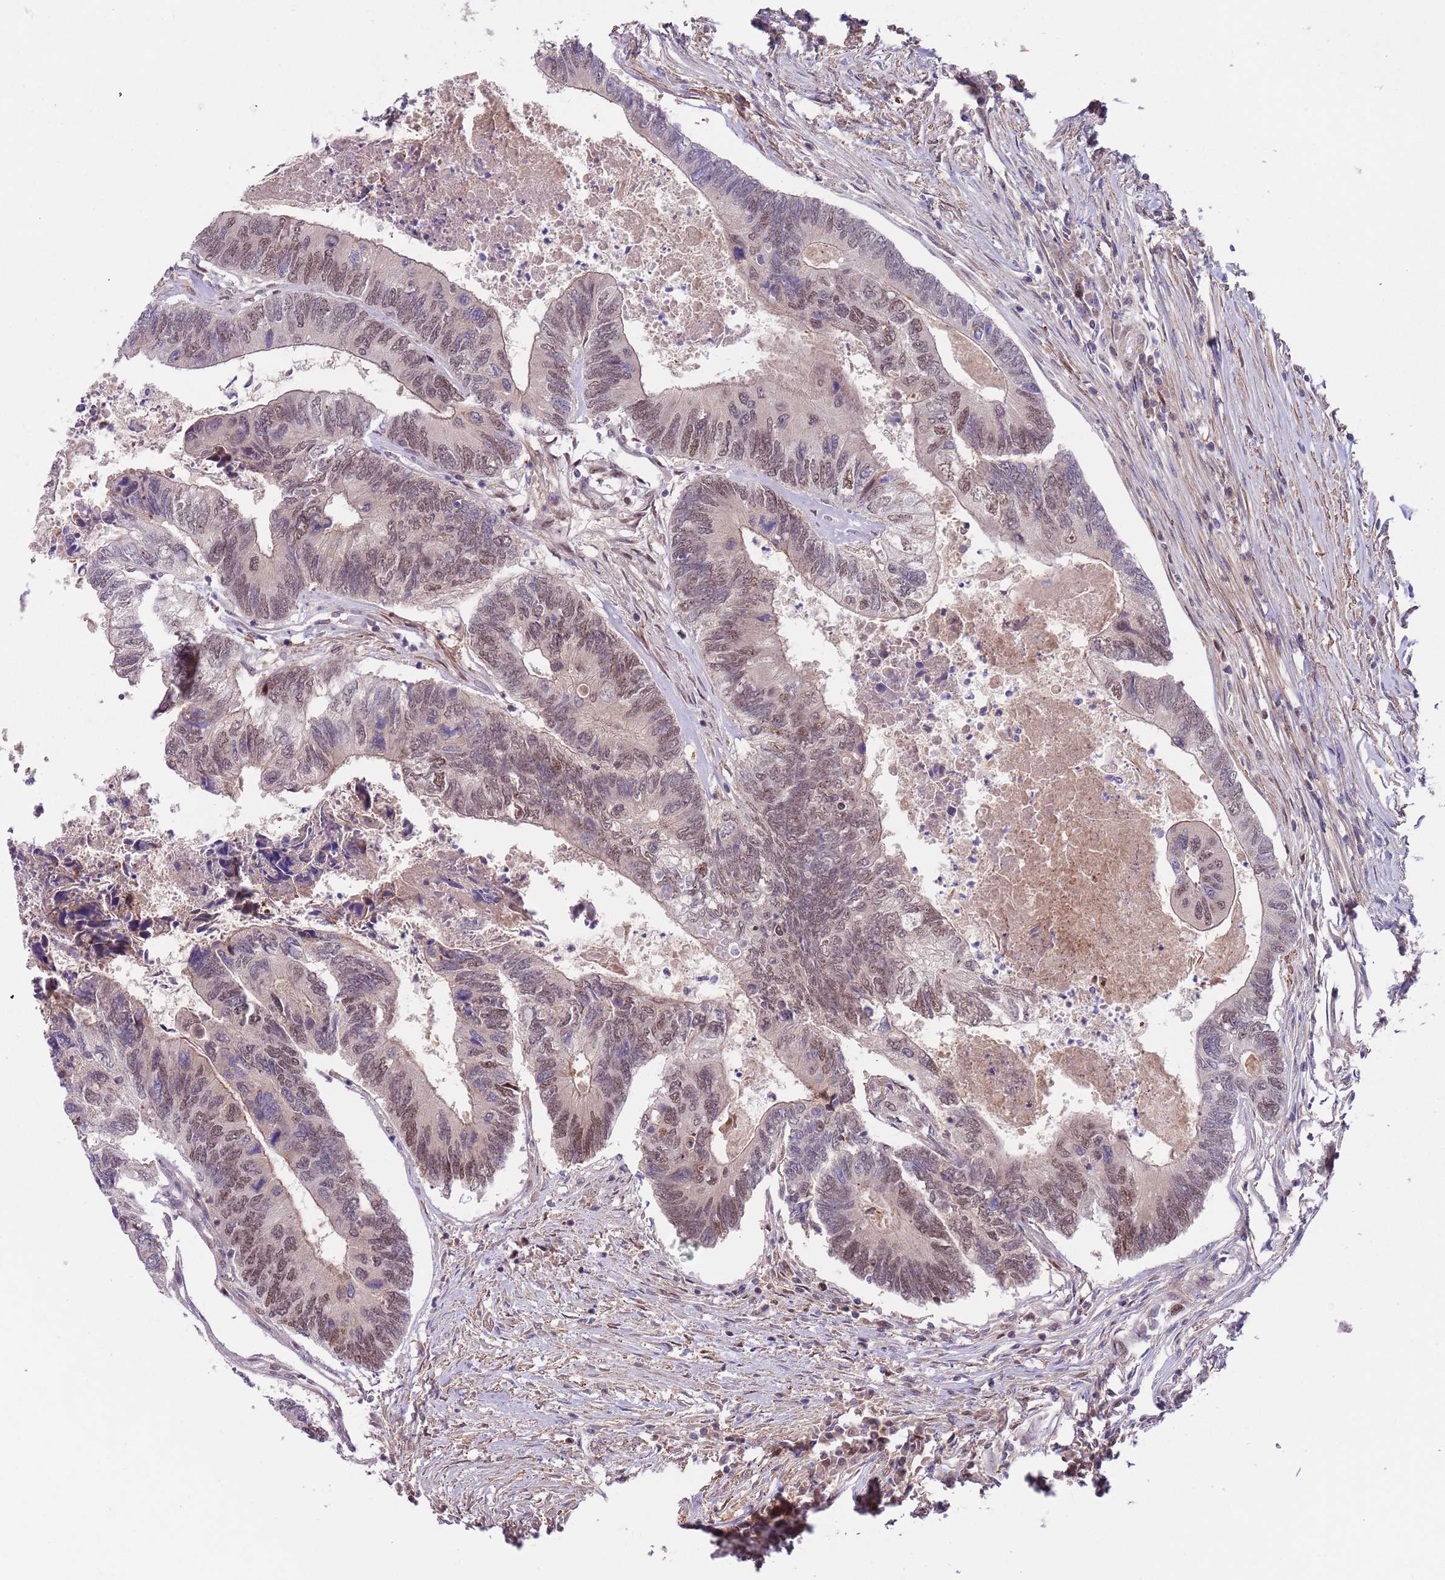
{"staining": {"intensity": "weak", "quantity": "25%-75%", "location": "nuclear"}, "tissue": "colorectal cancer", "cell_type": "Tumor cells", "image_type": "cancer", "snomed": [{"axis": "morphology", "description": "Adenocarcinoma, NOS"}, {"axis": "topography", "description": "Colon"}], "caption": "About 25%-75% of tumor cells in human colorectal cancer (adenocarcinoma) reveal weak nuclear protein expression as visualized by brown immunohistochemical staining.", "gene": "RMND5B", "patient": {"sex": "female", "age": 67}}